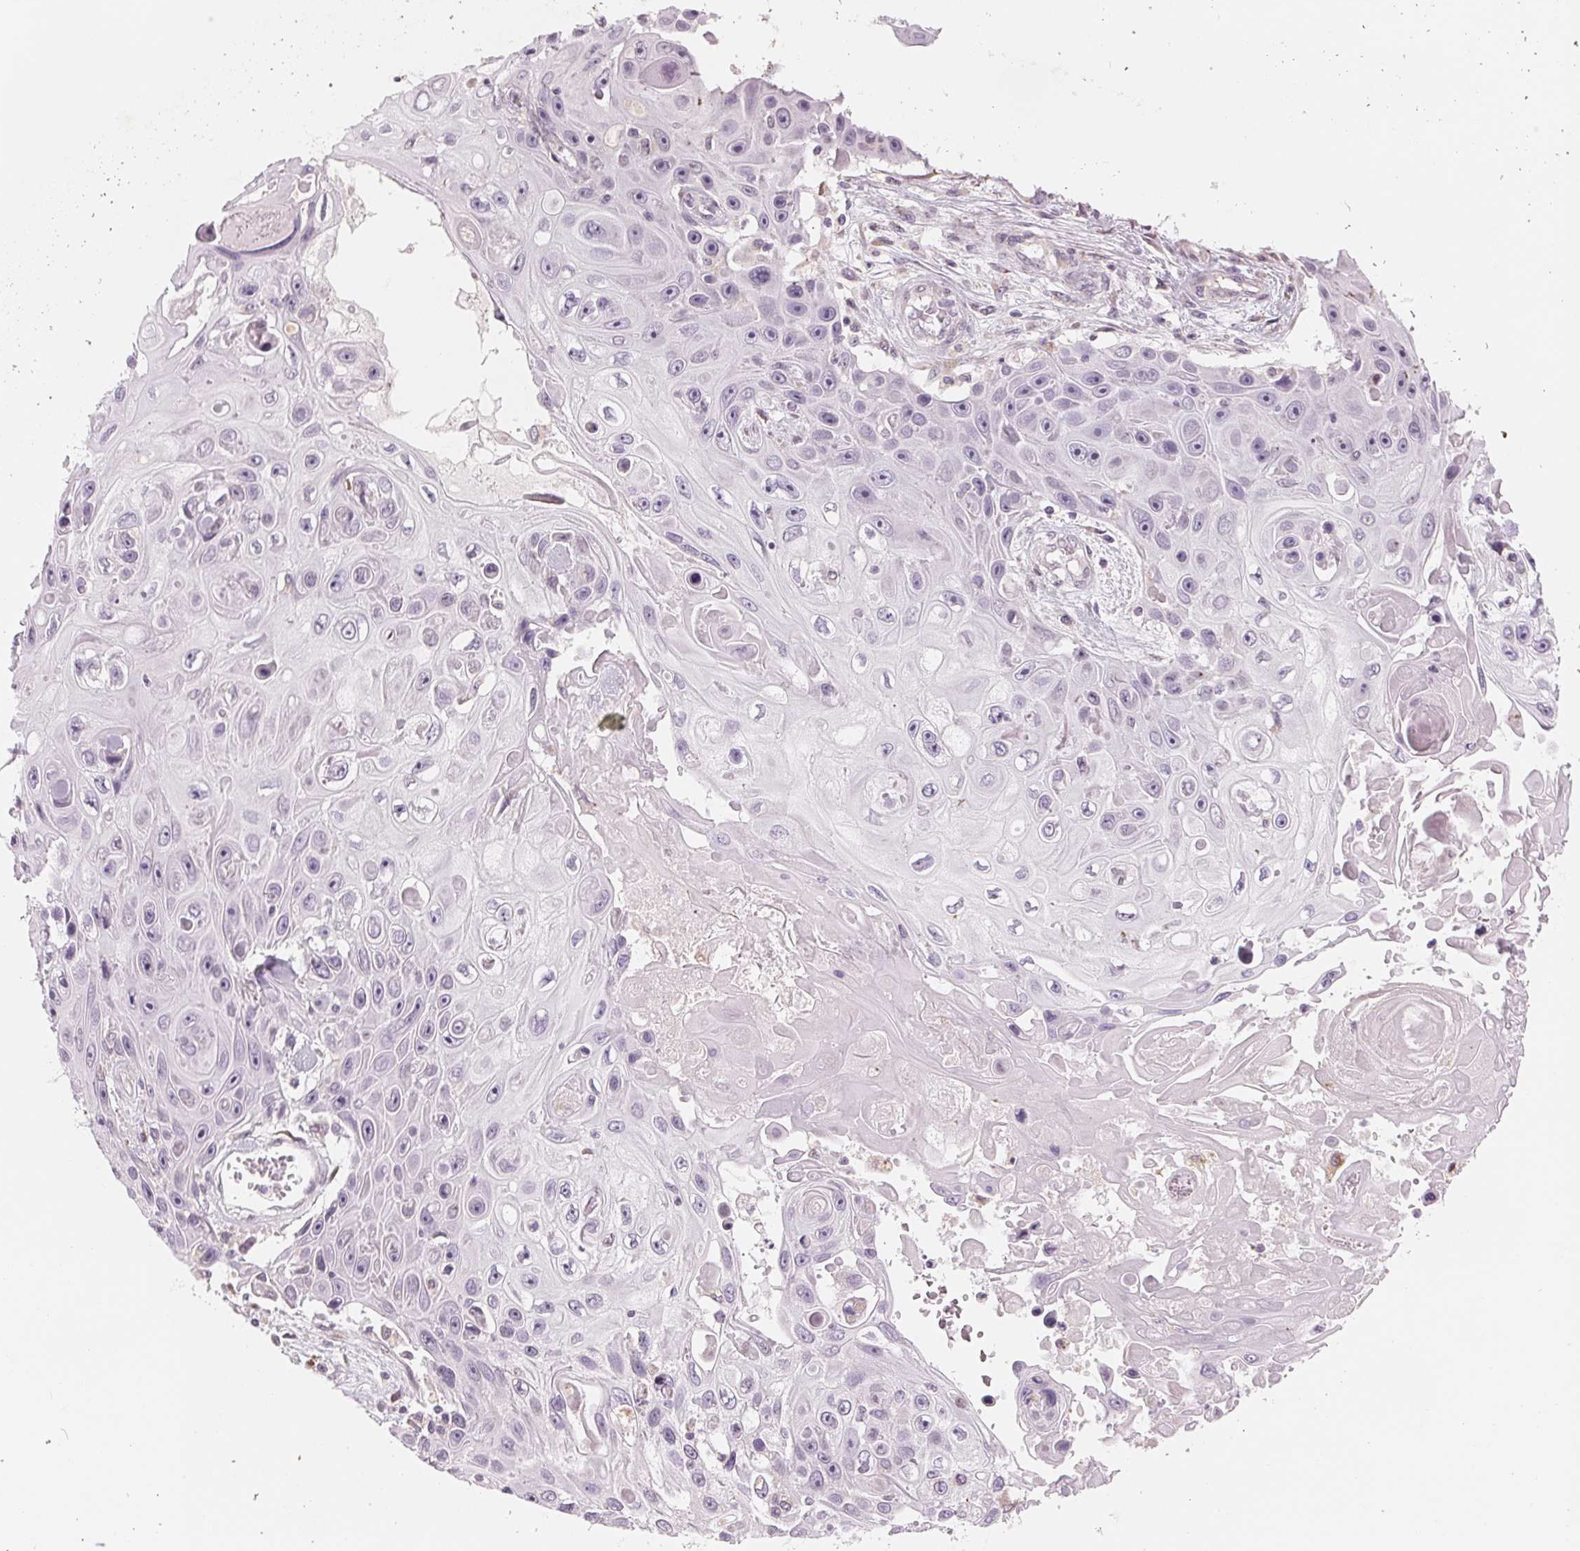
{"staining": {"intensity": "negative", "quantity": "none", "location": "none"}, "tissue": "skin cancer", "cell_type": "Tumor cells", "image_type": "cancer", "snomed": [{"axis": "morphology", "description": "Squamous cell carcinoma, NOS"}, {"axis": "topography", "description": "Skin"}], "caption": "This is a micrograph of immunohistochemistry staining of skin squamous cell carcinoma, which shows no expression in tumor cells. (Stains: DAB immunohistochemistry (IHC) with hematoxylin counter stain, Microscopy: brightfield microscopy at high magnification).", "gene": "IL9R", "patient": {"sex": "male", "age": 82}}